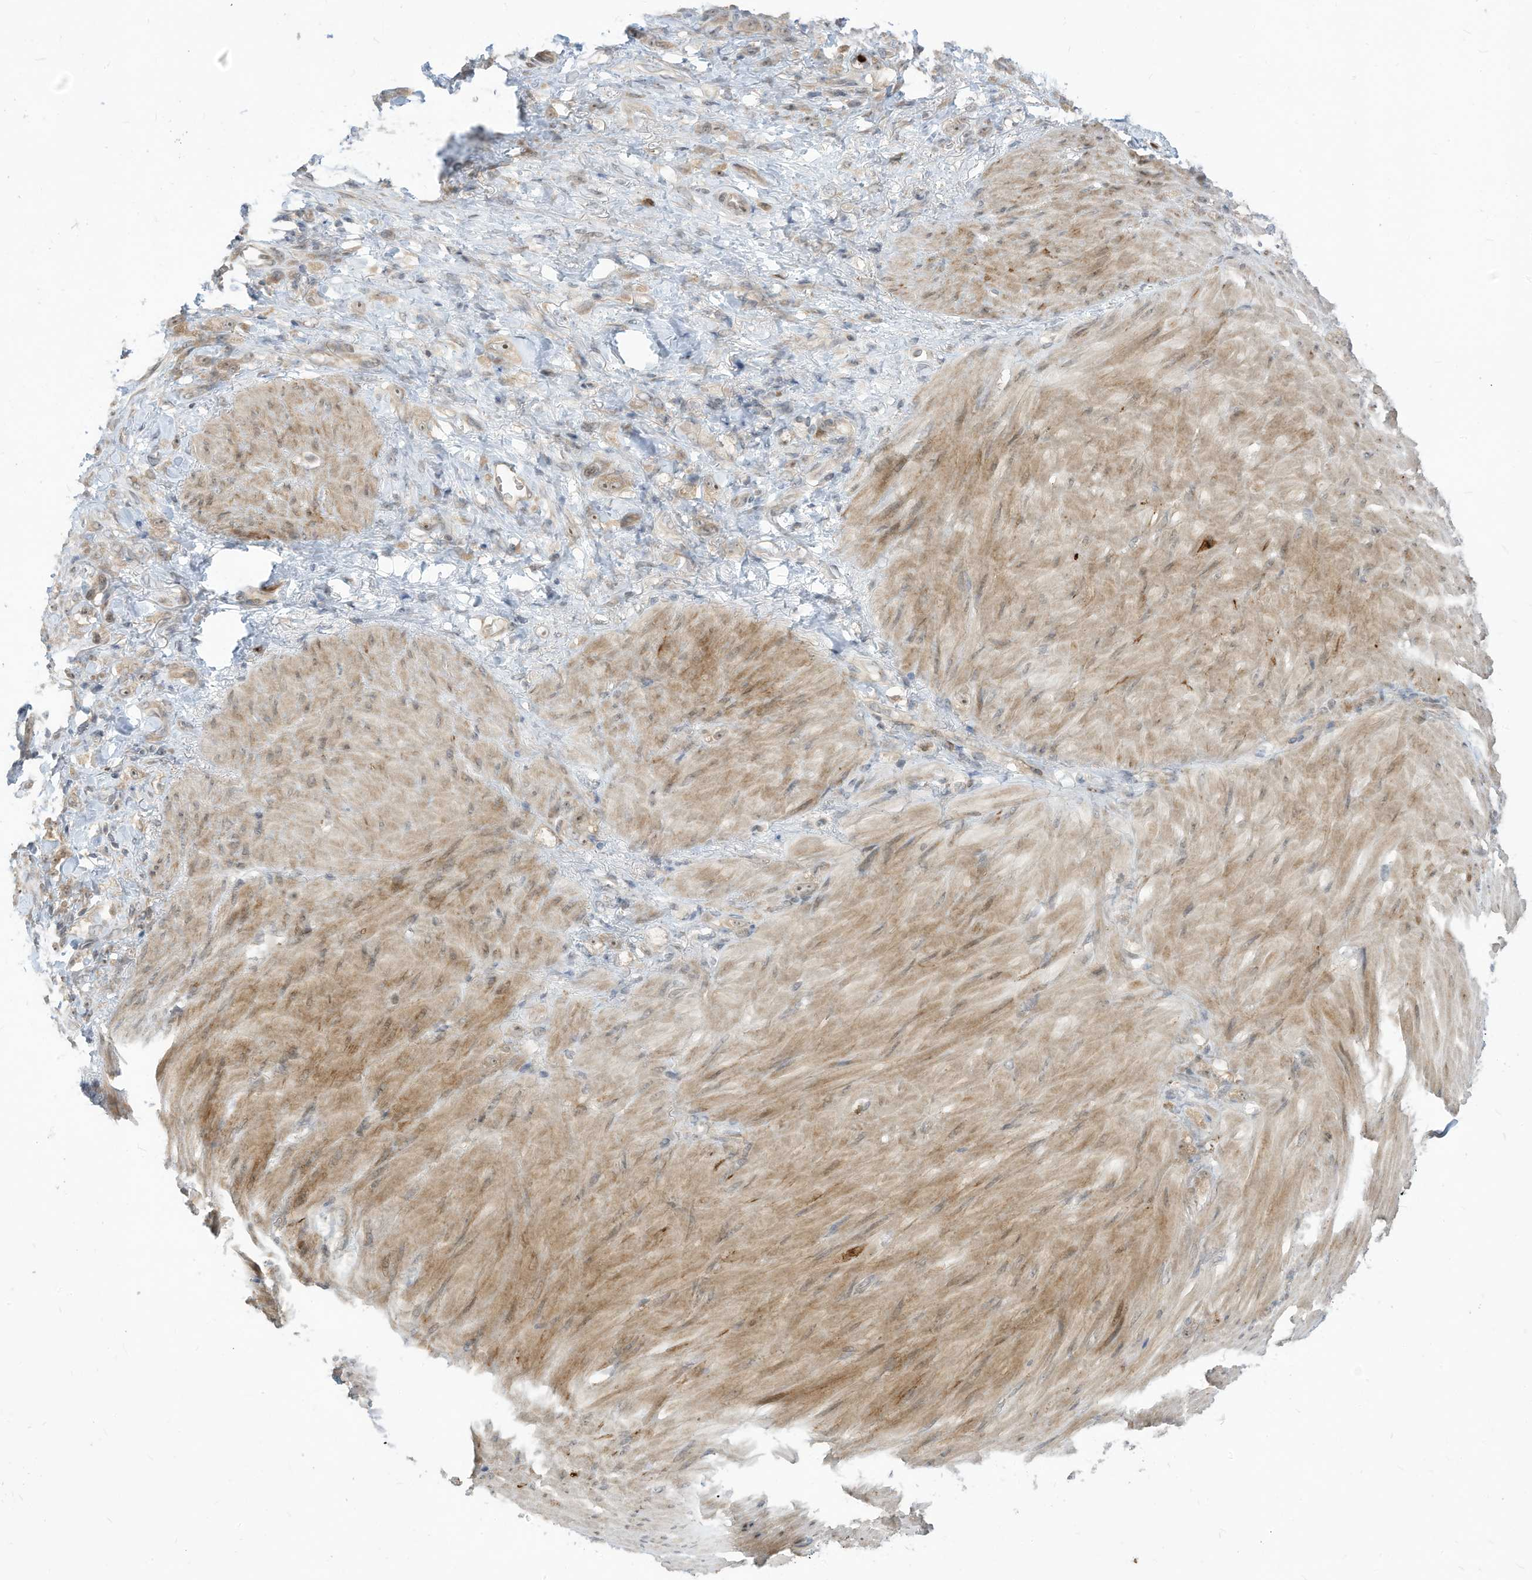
{"staining": {"intensity": "weak", "quantity": "25%-75%", "location": "cytoplasmic/membranous,nuclear"}, "tissue": "stomach cancer", "cell_type": "Tumor cells", "image_type": "cancer", "snomed": [{"axis": "morphology", "description": "Normal tissue, NOS"}, {"axis": "morphology", "description": "Adenocarcinoma, NOS"}, {"axis": "topography", "description": "Stomach"}], "caption": "Stomach cancer stained for a protein displays weak cytoplasmic/membranous and nuclear positivity in tumor cells.", "gene": "CNKSR1", "patient": {"sex": "male", "age": 82}}